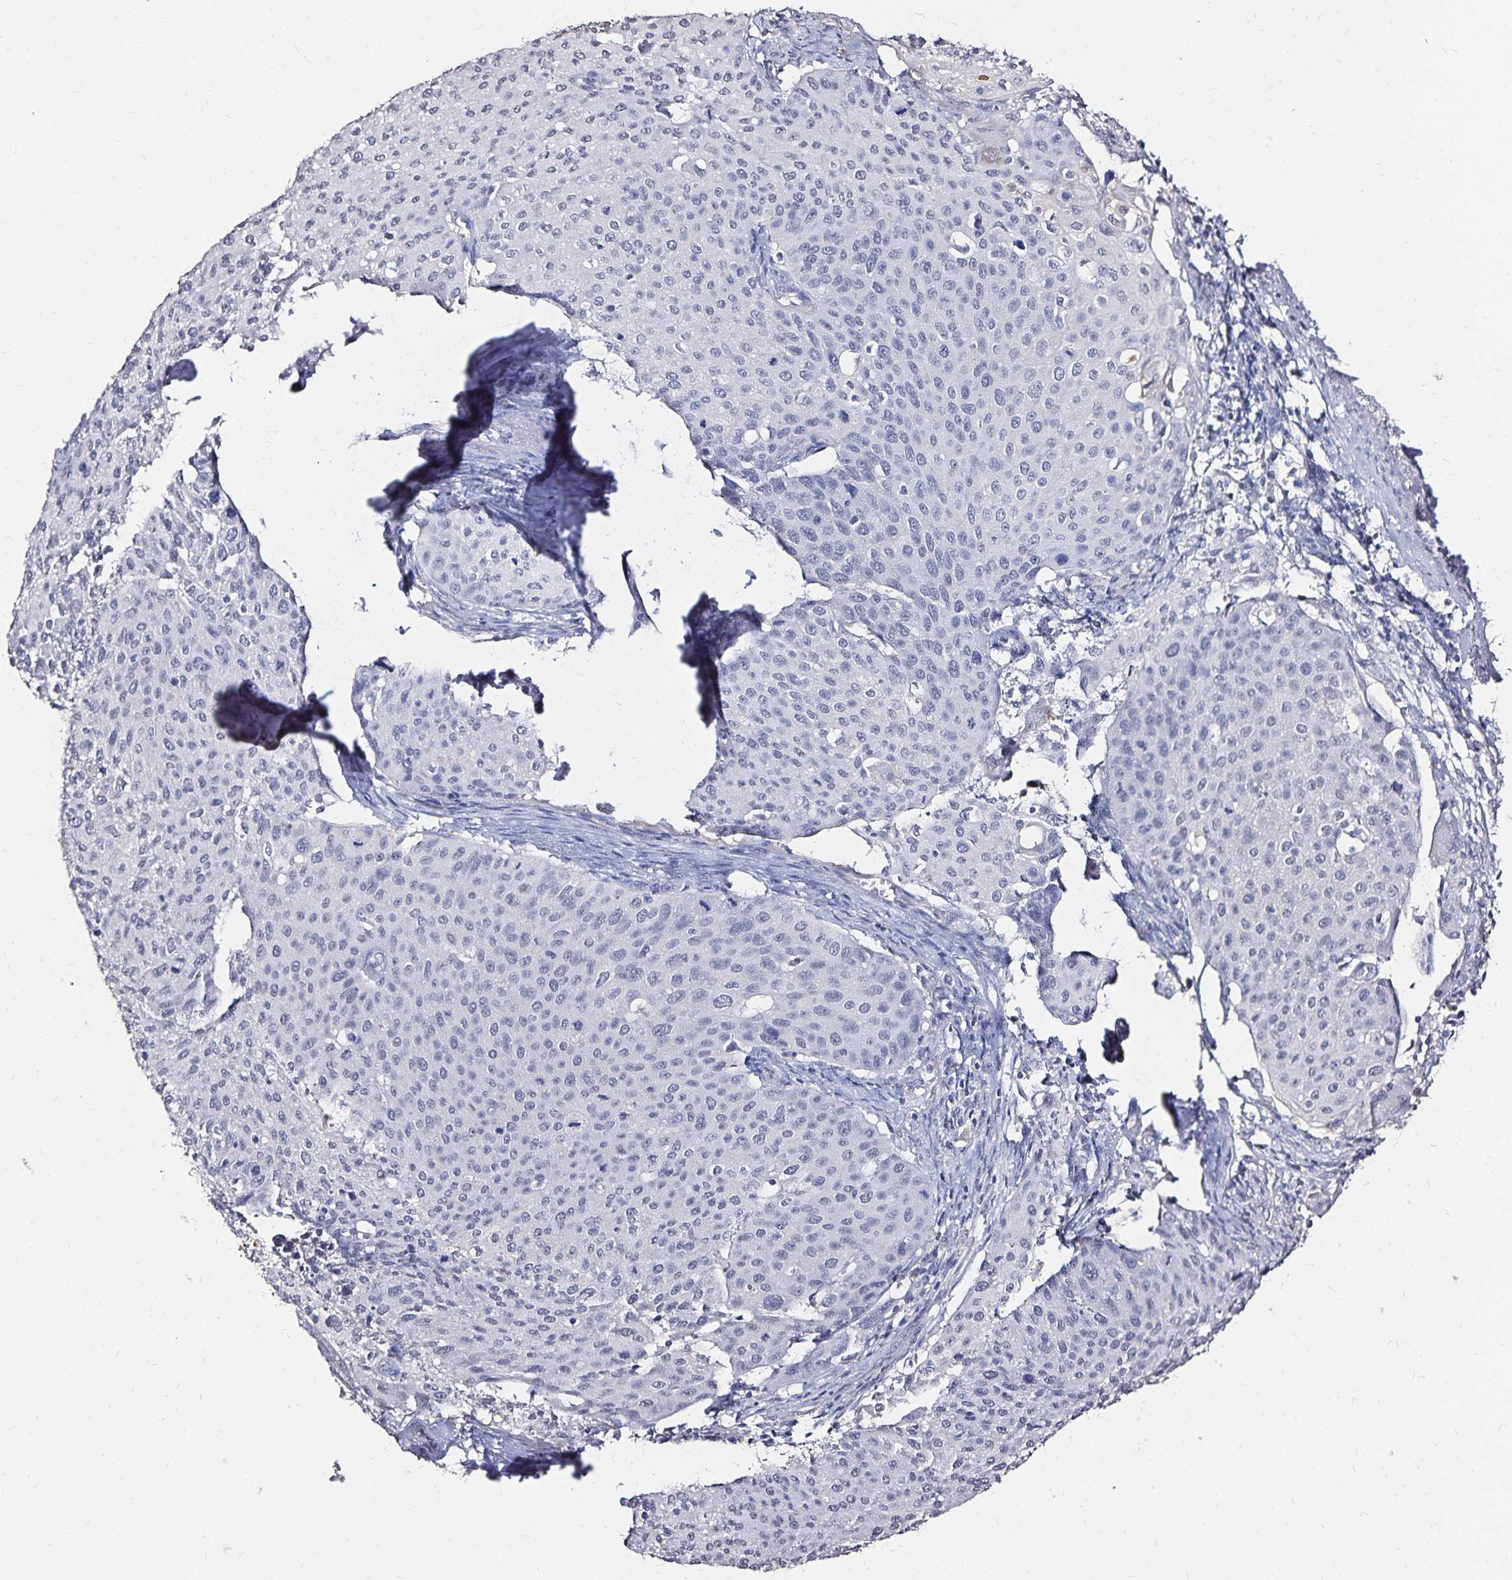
{"staining": {"intensity": "negative", "quantity": "none", "location": "none"}, "tissue": "cervical cancer", "cell_type": "Tumor cells", "image_type": "cancer", "snomed": [{"axis": "morphology", "description": "Squamous cell carcinoma, NOS"}, {"axis": "topography", "description": "Cervix"}], "caption": "The histopathology image displays no significant expression in tumor cells of cervical cancer (squamous cell carcinoma).", "gene": "SLC5A1", "patient": {"sex": "female", "age": 38}}